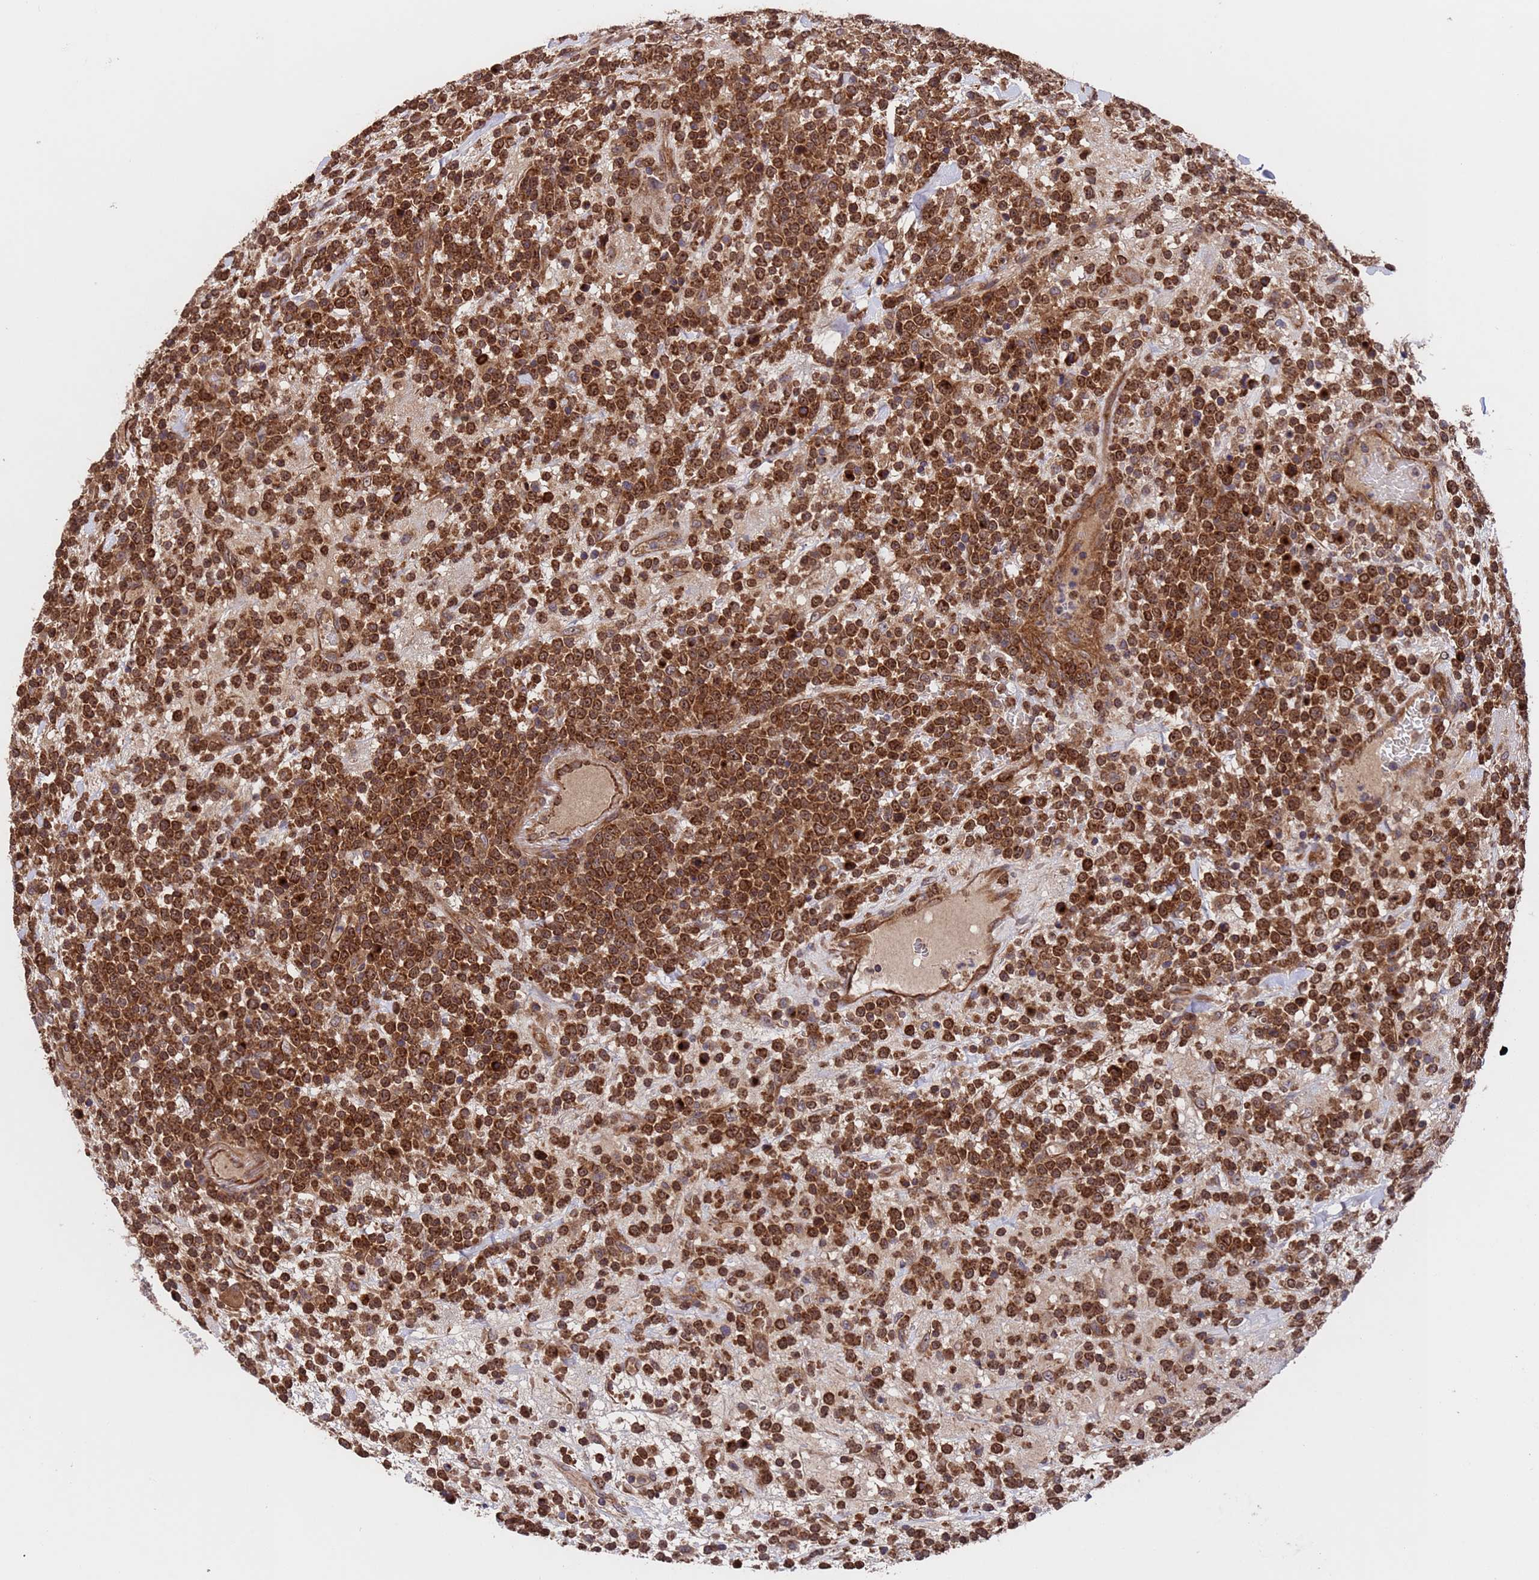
{"staining": {"intensity": "strong", "quantity": ">75%", "location": "cytoplasmic/membranous,nuclear"}, "tissue": "lymphoma", "cell_type": "Tumor cells", "image_type": "cancer", "snomed": [{"axis": "morphology", "description": "Malignant lymphoma, non-Hodgkin's type, High grade"}, {"axis": "topography", "description": "Colon"}], "caption": "Tumor cells demonstrate strong cytoplasmic/membranous and nuclear expression in approximately >75% of cells in malignant lymphoma, non-Hodgkin's type (high-grade). (DAB (3,3'-diaminobenzidine) IHC, brown staining for protein, blue staining for nuclei).", "gene": "TSR3", "patient": {"sex": "female", "age": 53}}